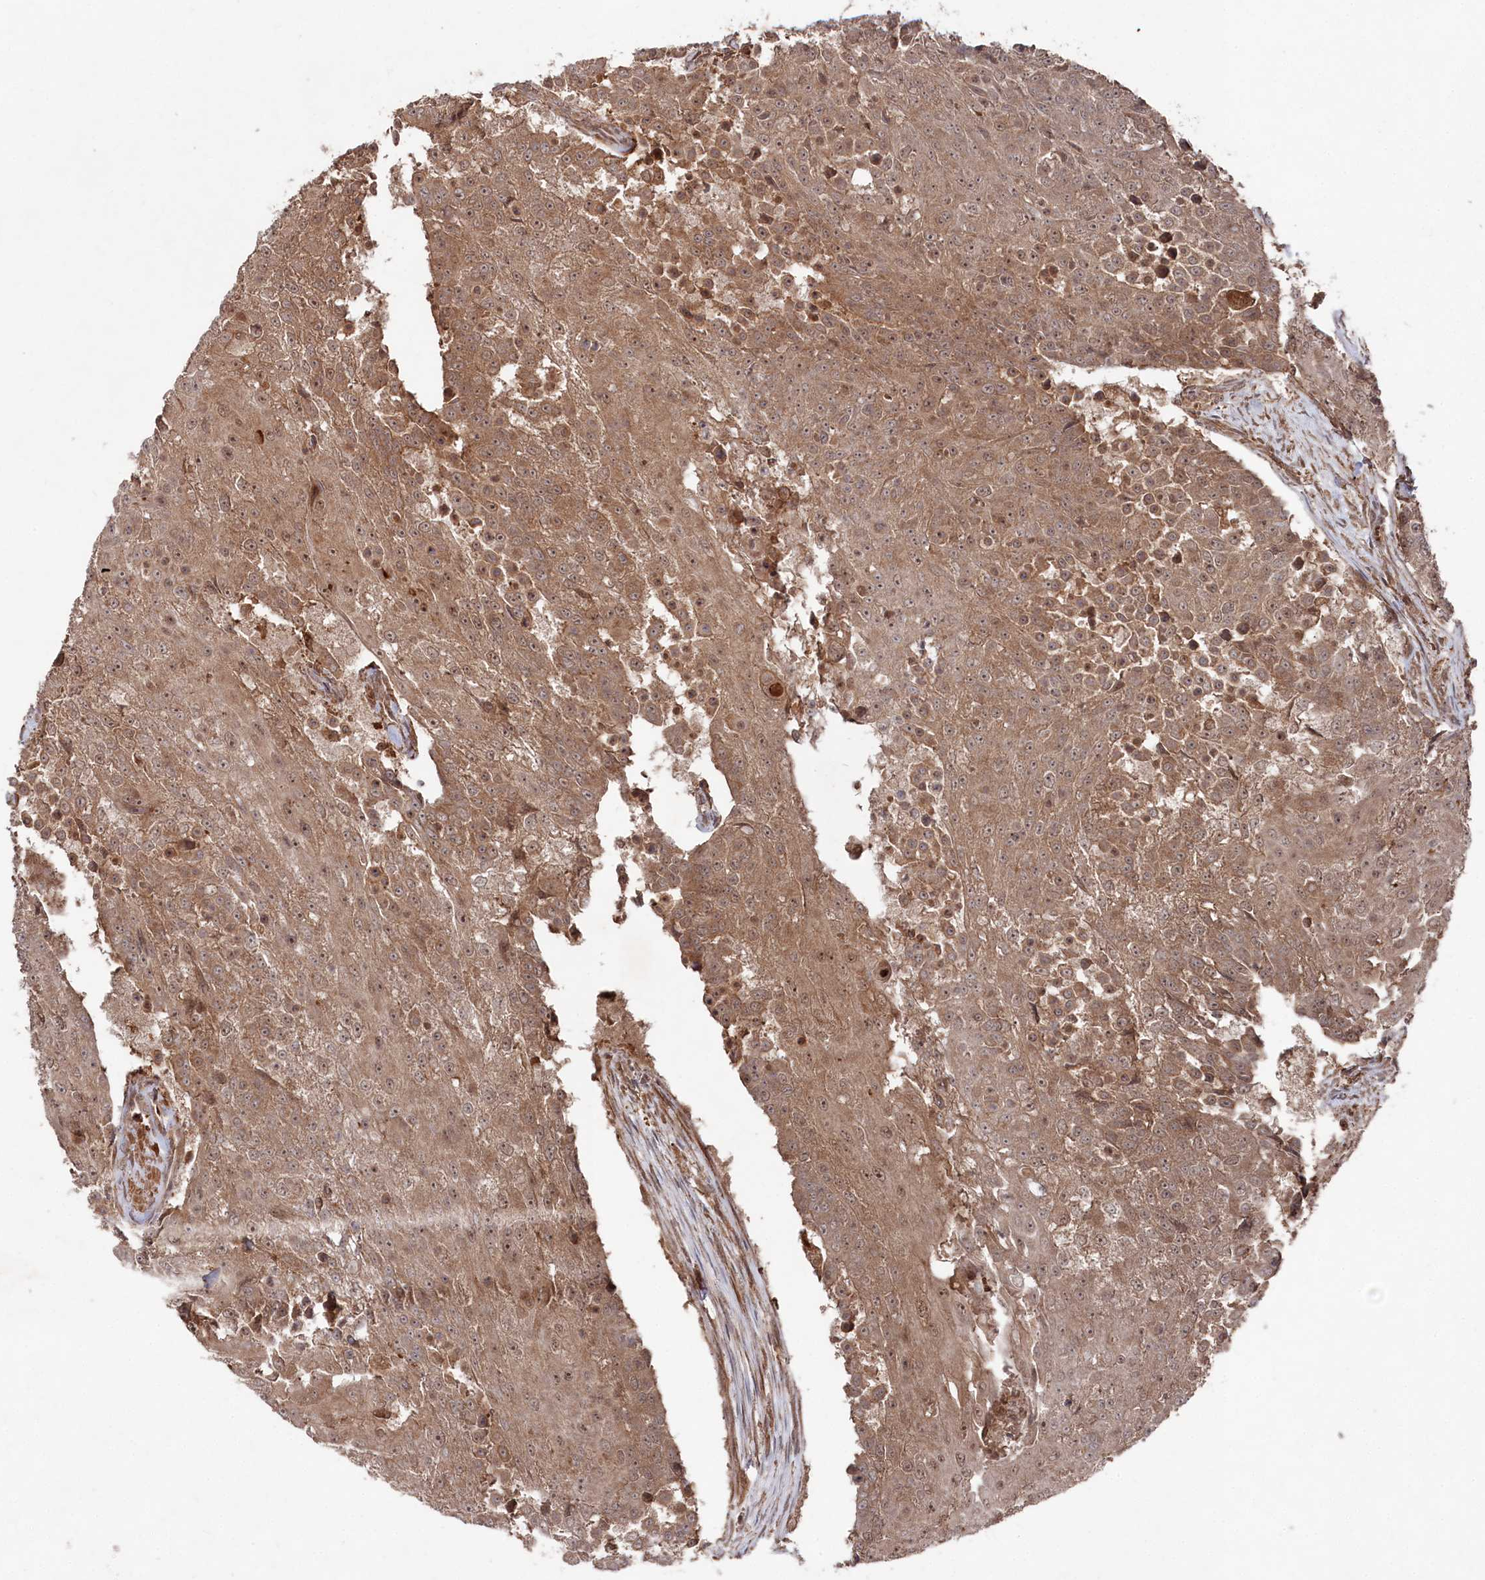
{"staining": {"intensity": "moderate", "quantity": ">75%", "location": "cytoplasmic/membranous,nuclear"}, "tissue": "urothelial cancer", "cell_type": "Tumor cells", "image_type": "cancer", "snomed": [{"axis": "morphology", "description": "Urothelial carcinoma, High grade"}, {"axis": "topography", "description": "Urinary bladder"}], "caption": "This is a micrograph of immunohistochemistry (IHC) staining of urothelial cancer, which shows moderate expression in the cytoplasmic/membranous and nuclear of tumor cells.", "gene": "BORCS7", "patient": {"sex": "female", "age": 63}}